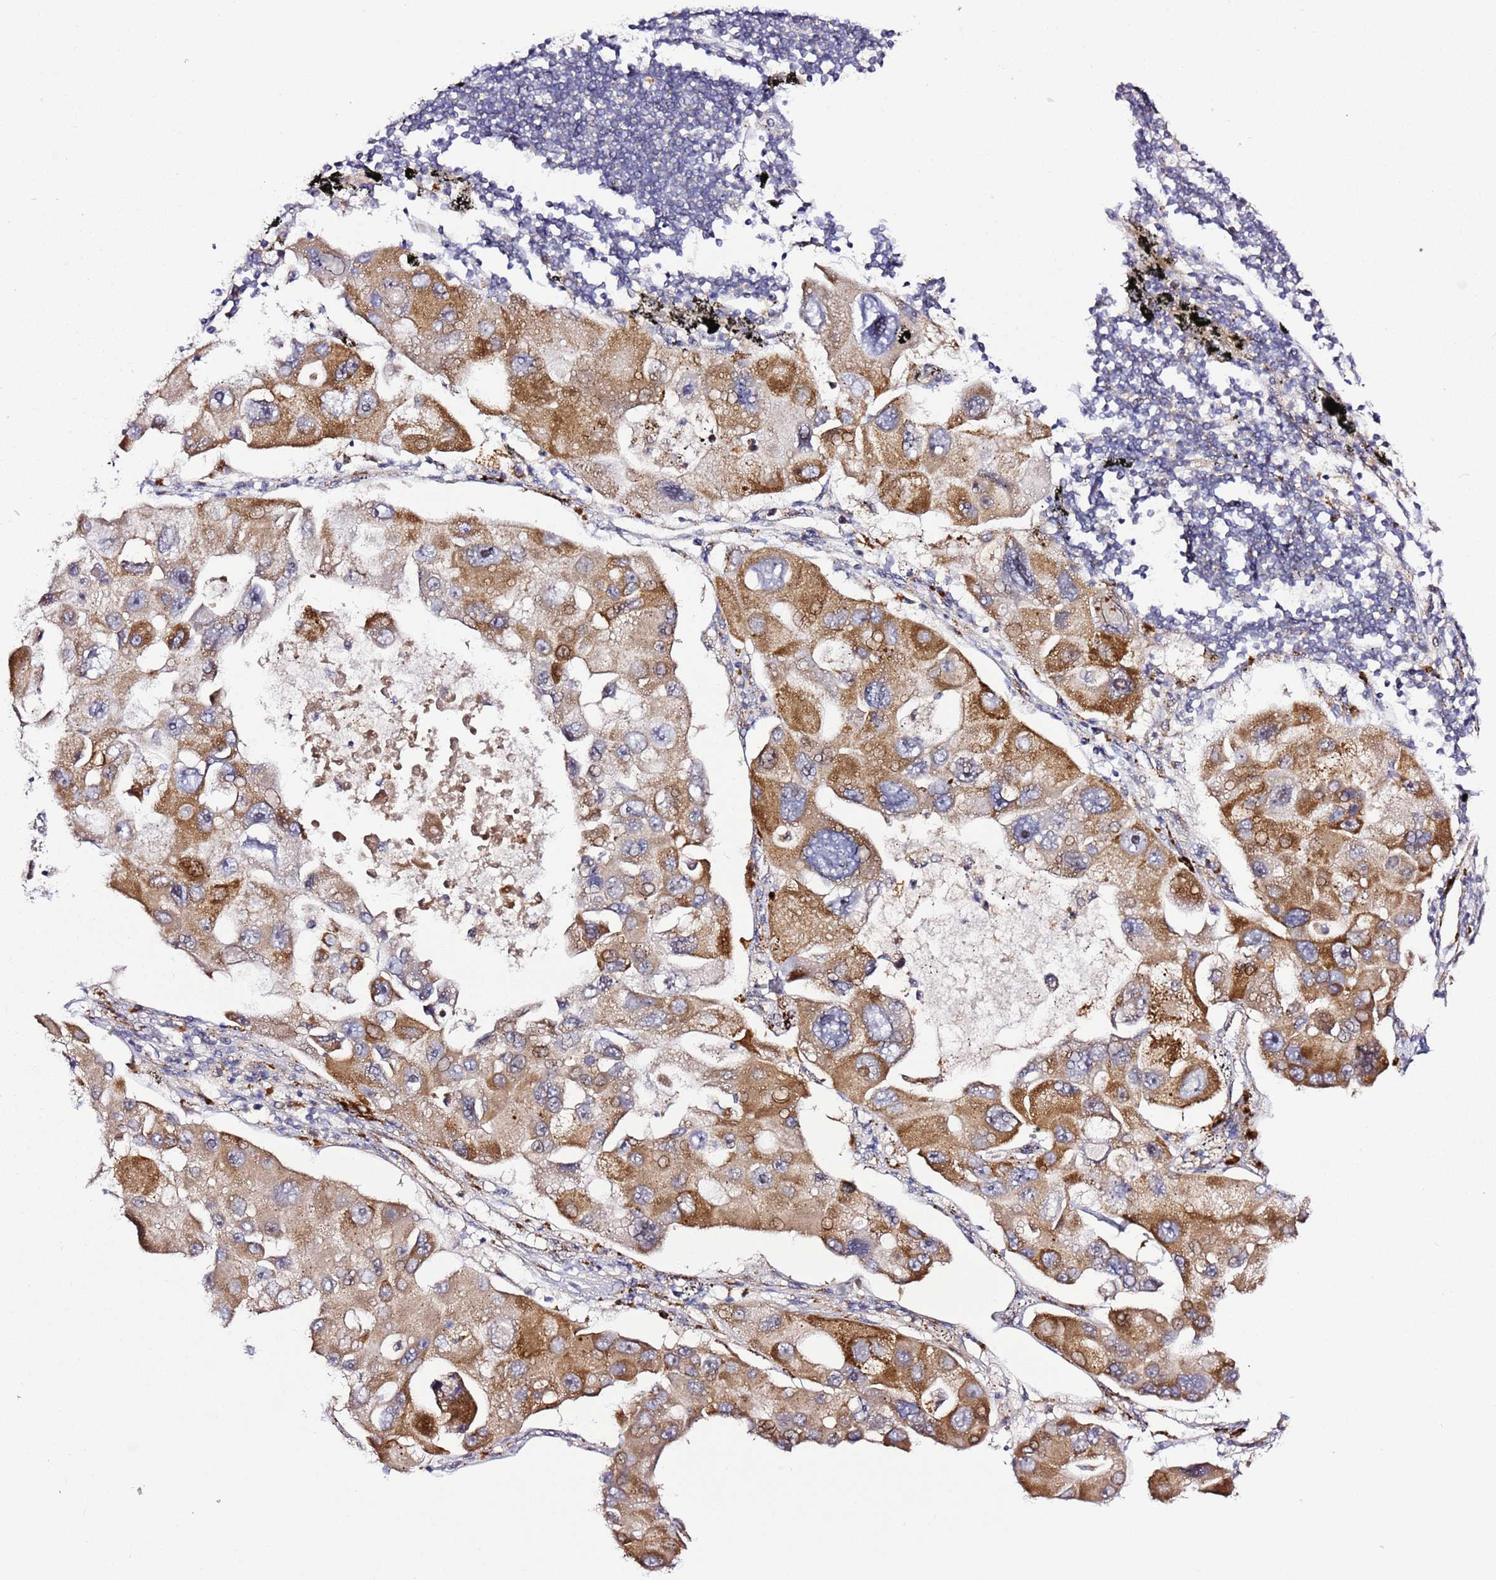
{"staining": {"intensity": "moderate", "quantity": ">75%", "location": "cytoplasmic/membranous"}, "tissue": "lung cancer", "cell_type": "Tumor cells", "image_type": "cancer", "snomed": [{"axis": "morphology", "description": "Adenocarcinoma, NOS"}, {"axis": "topography", "description": "Lung"}], "caption": "There is medium levels of moderate cytoplasmic/membranous positivity in tumor cells of lung cancer, as demonstrated by immunohistochemical staining (brown color).", "gene": "PVRIG", "patient": {"sex": "female", "age": 54}}